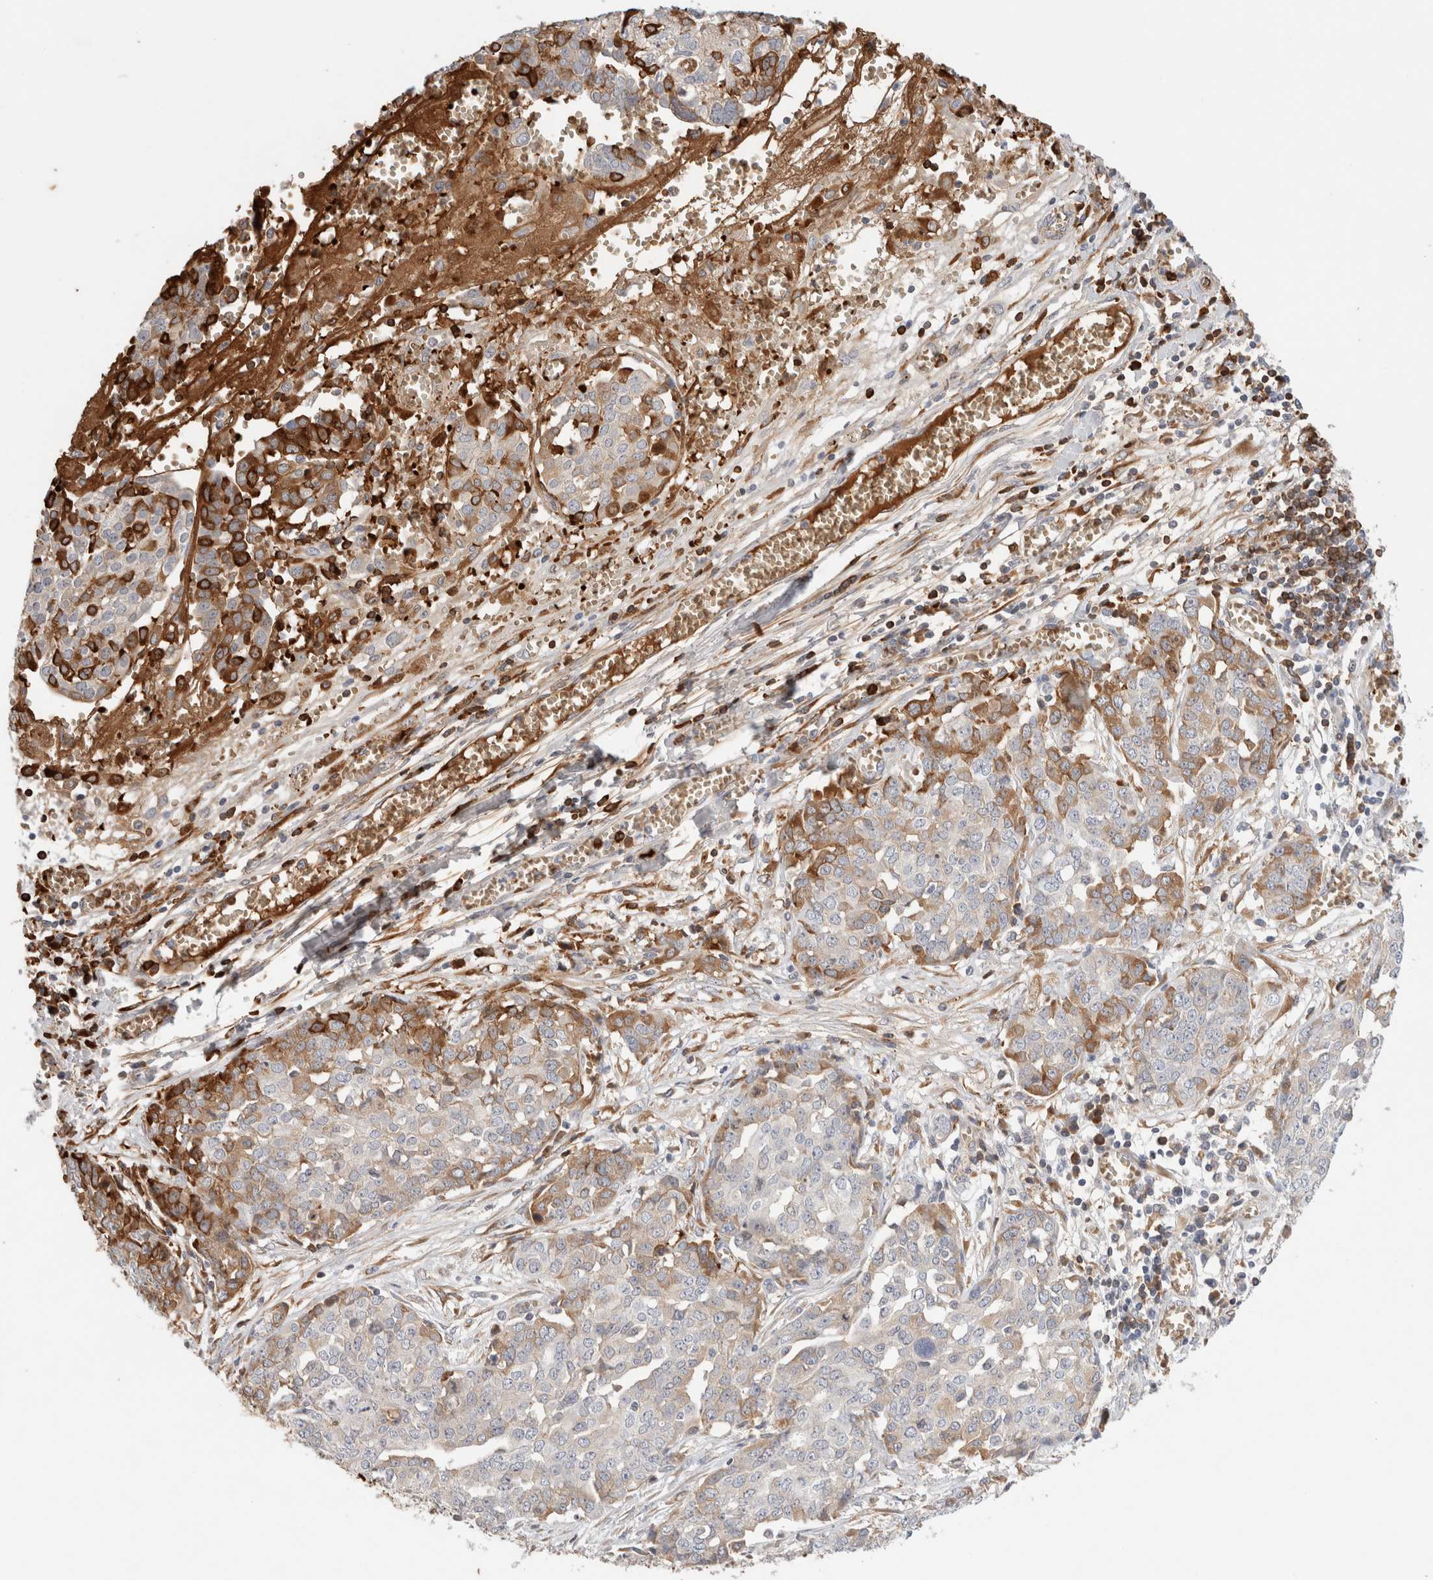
{"staining": {"intensity": "moderate", "quantity": "<25%", "location": "cytoplasmic/membranous"}, "tissue": "ovarian cancer", "cell_type": "Tumor cells", "image_type": "cancer", "snomed": [{"axis": "morphology", "description": "Cystadenocarcinoma, serous, NOS"}, {"axis": "topography", "description": "Soft tissue"}, {"axis": "topography", "description": "Ovary"}], "caption": "This is an image of IHC staining of ovarian cancer, which shows moderate staining in the cytoplasmic/membranous of tumor cells.", "gene": "MST1", "patient": {"sex": "female", "age": 57}}